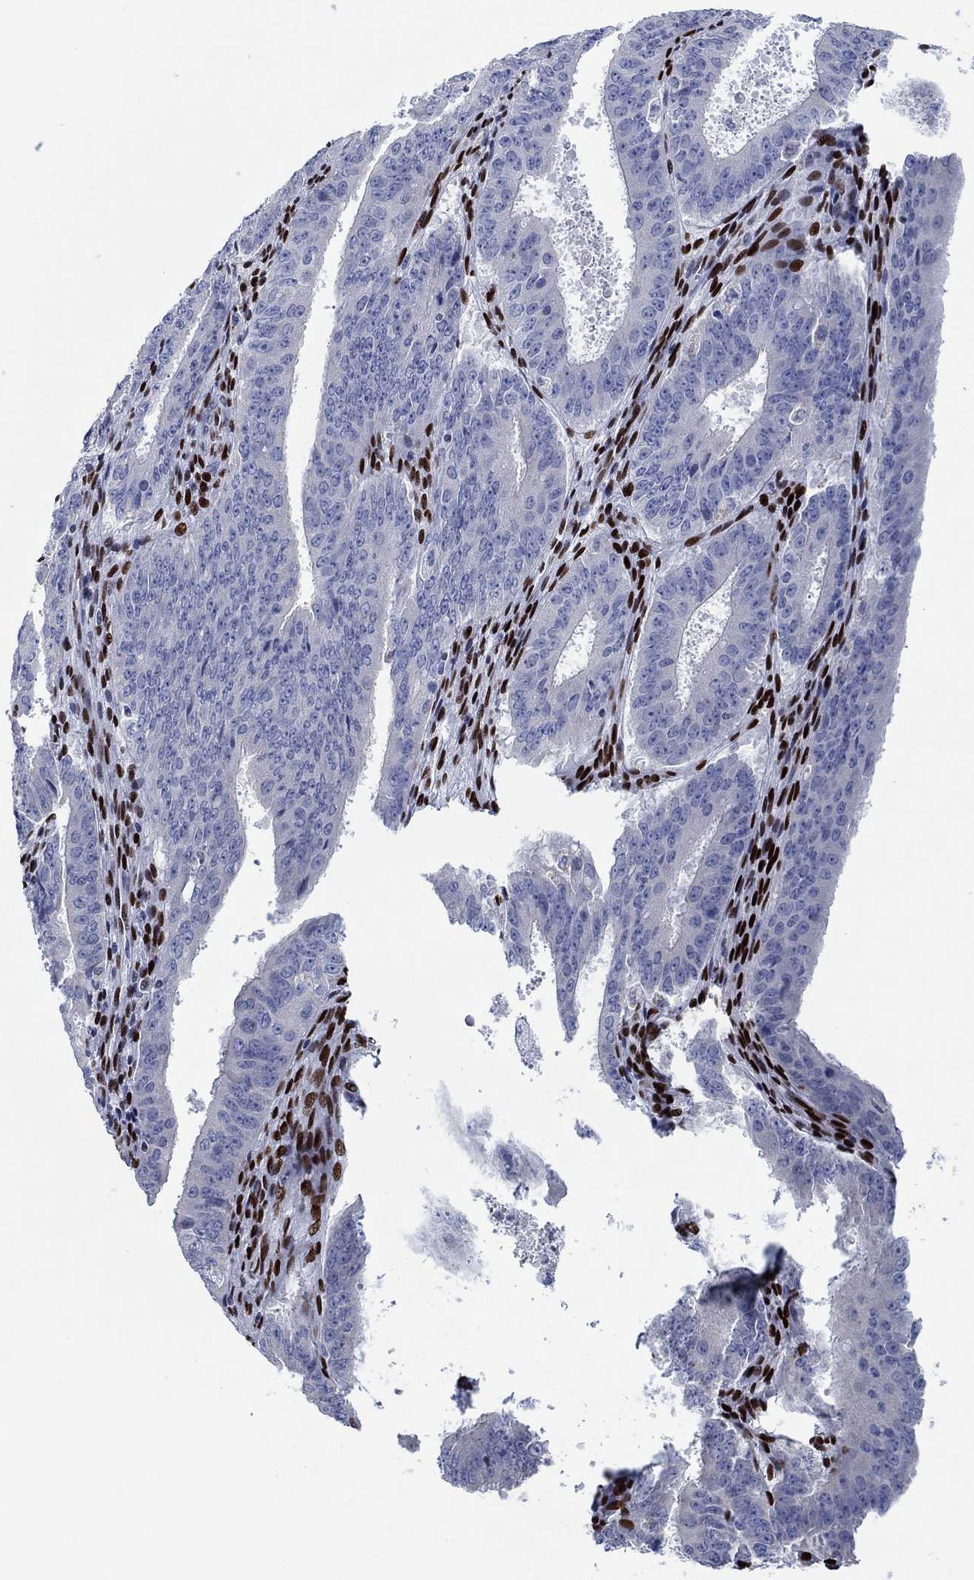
{"staining": {"intensity": "negative", "quantity": "none", "location": "none"}, "tissue": "ovarian cancer", "cell_type": "Tumor cells", "image_type": "cancer", "snomed": [{"axis": "morphology", "description": "Carcinoma, endometroid"}, {"axis": "topography", "description": "Ovary"}], "caption": "Ovarian endometroid carcinoma stained for a protein using IHC demonstrates no expression tumor cells.", "gene": "ZEB1", "patient": {"sex": "female", "age": 42}}